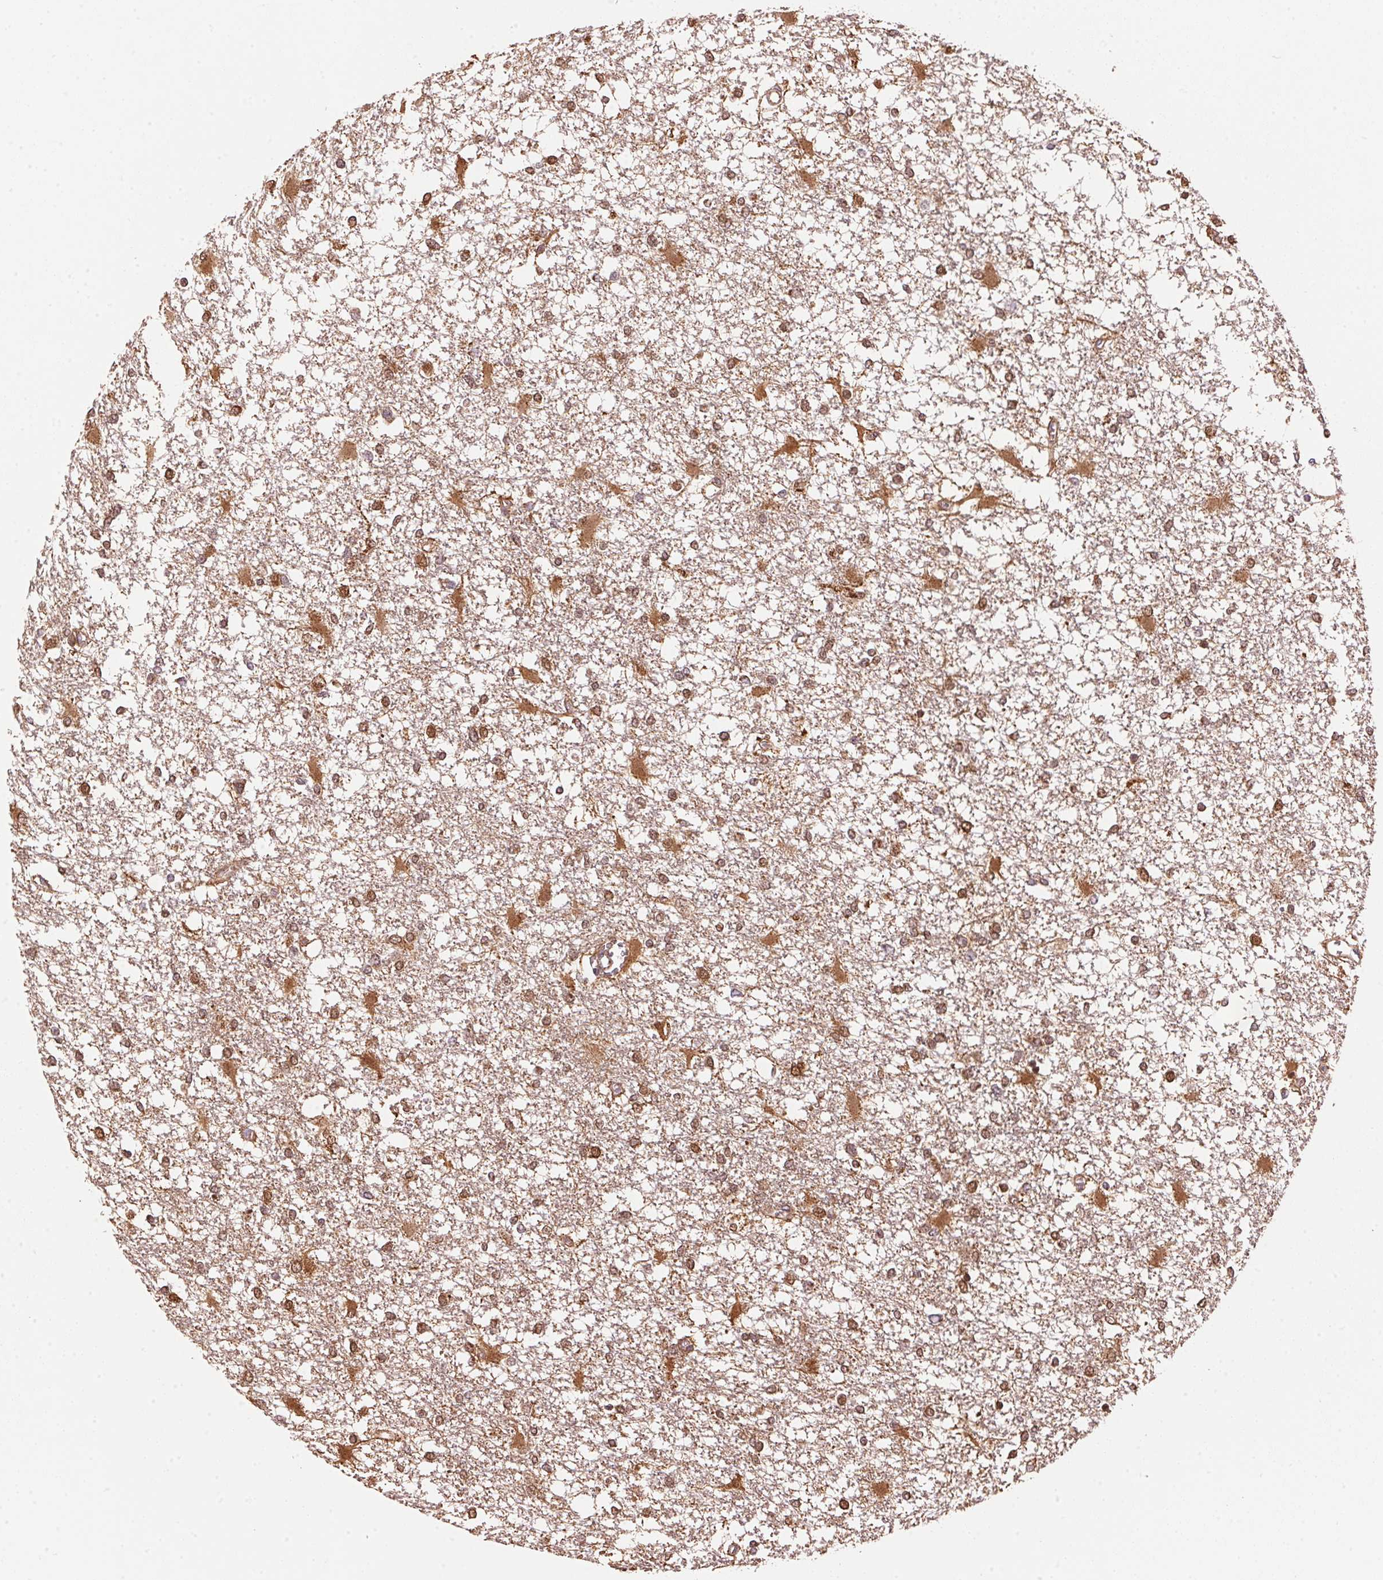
{"staining": {"intensity": "strong", "quantity": "25%-75%", "location": "cytoplasmic/membranous"}, "tissue": "glioma", "cell_type": "Tumor cells", "image_type": "cancer", "snomed": [{"axis": "morphology", "description": "Glioma, malignant, High grade"}, {"axis": "topography", "description": "Cerebral cortex"}], "caption": "Glioma stained with DAB immunohistochemistry (IHC) displays high levels of strong cytoplasmic/membranous staining in approximately 25%-75% of tumor cells. (Brightfield microscopy of DAB IHC at high magnification).", "gene": "ARHGAP6", "patient": {"sex": "male", "age": 79}}